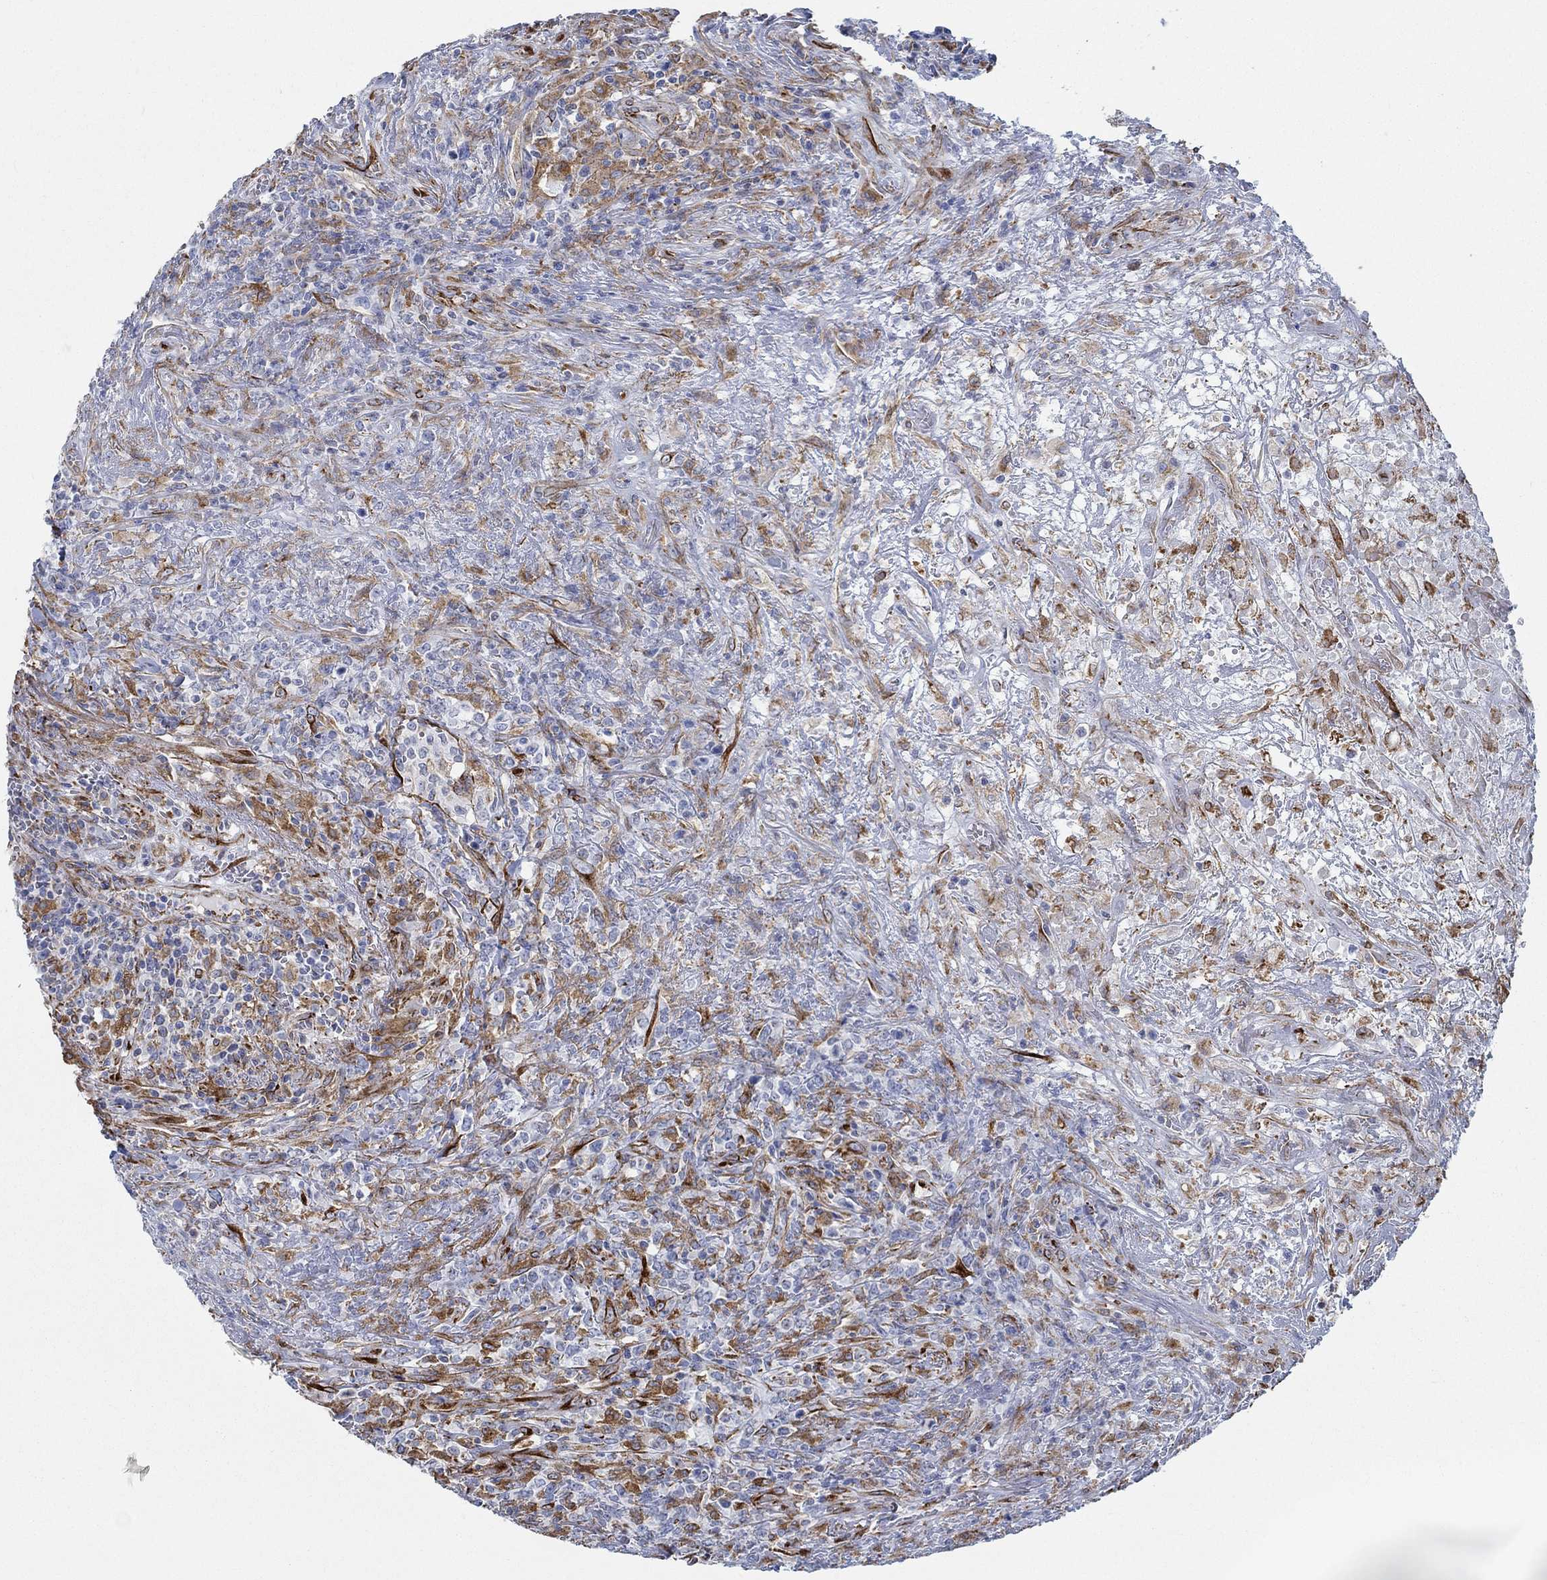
{"staining": {"intensity": "strong", "quantity": "25%-75%", "location": "cytoplasmic/membranous"}, "tissue": "lymphoma", "cell_type": "Tumor cells", "image_type": "cancer", "snomed": [{"axis": "morphology", "description": "Malignant lymphoma, non-Hodgkin's type, High grade"}, {"axis": "topography", "description": "Lung"}], "caption": "The histopathology image demonstrates immunohistochemical staining of malignant lymphoma, non-Hodgkin's type (high-grade). There is strong cytoplasmic/membranous staining is seen in approximately 25%-75% of tumor cells. Ihc stains the protein of interest in brown and the nuclei are stained blue.", "gene": "STC2", "patient": {"sex": "male", "age": 79}}